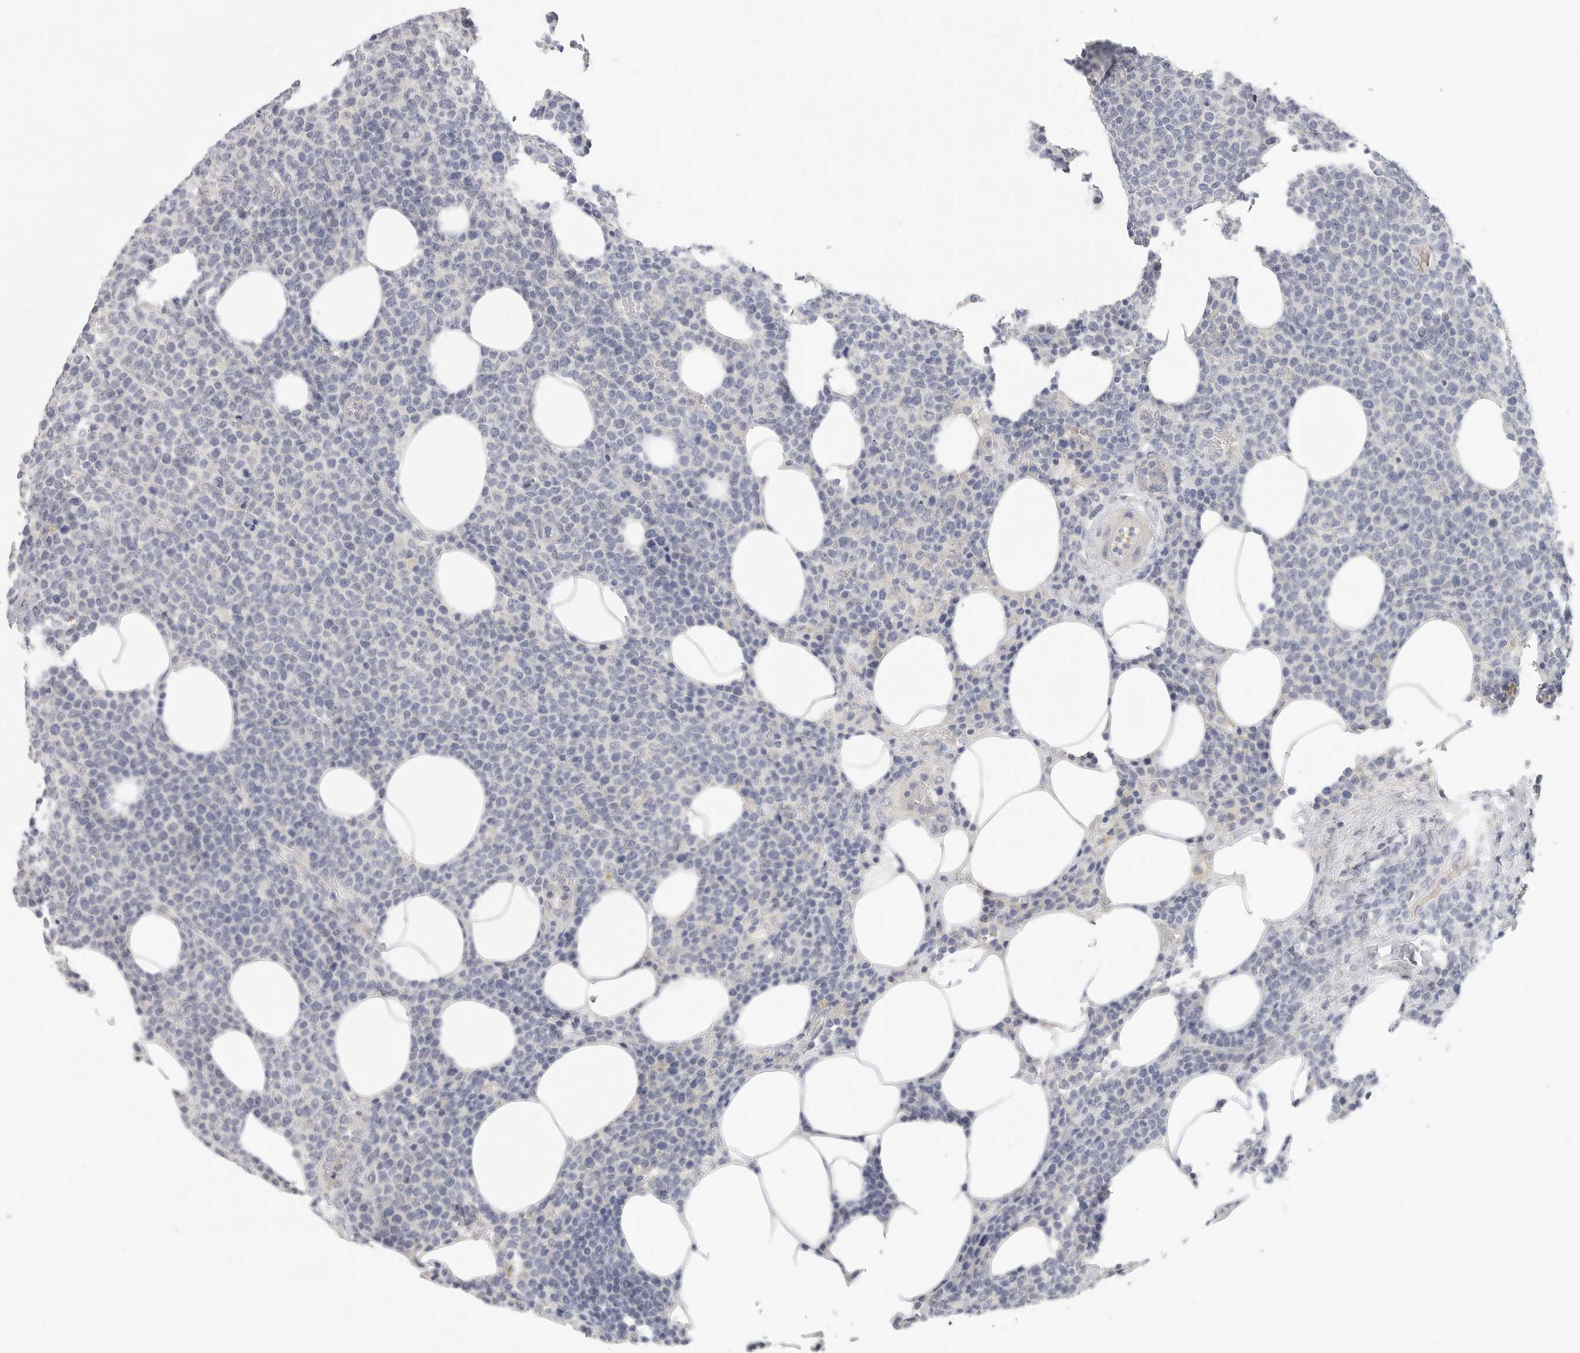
{"staining": {"intensity": "negative", "quantity": "none", "location": "none"}, "tissue": "lymphoma", "cell_type": "Tumor cells", "image_type": "cancer", "snomed": [{"axis": "morphology", "description": "Malignant lymphoma, non-Hodgkin's type, High grade"}, {"axis": "topography", "description": "Lymph node"}], "caption": "High power microscopy photomicrograph of an immunohistochemistry histopathology image of lymphoma, revealing no significant staining in tumor cells.", "gene": "FBN2", "patient": {"sex": "male", "age": 61}}